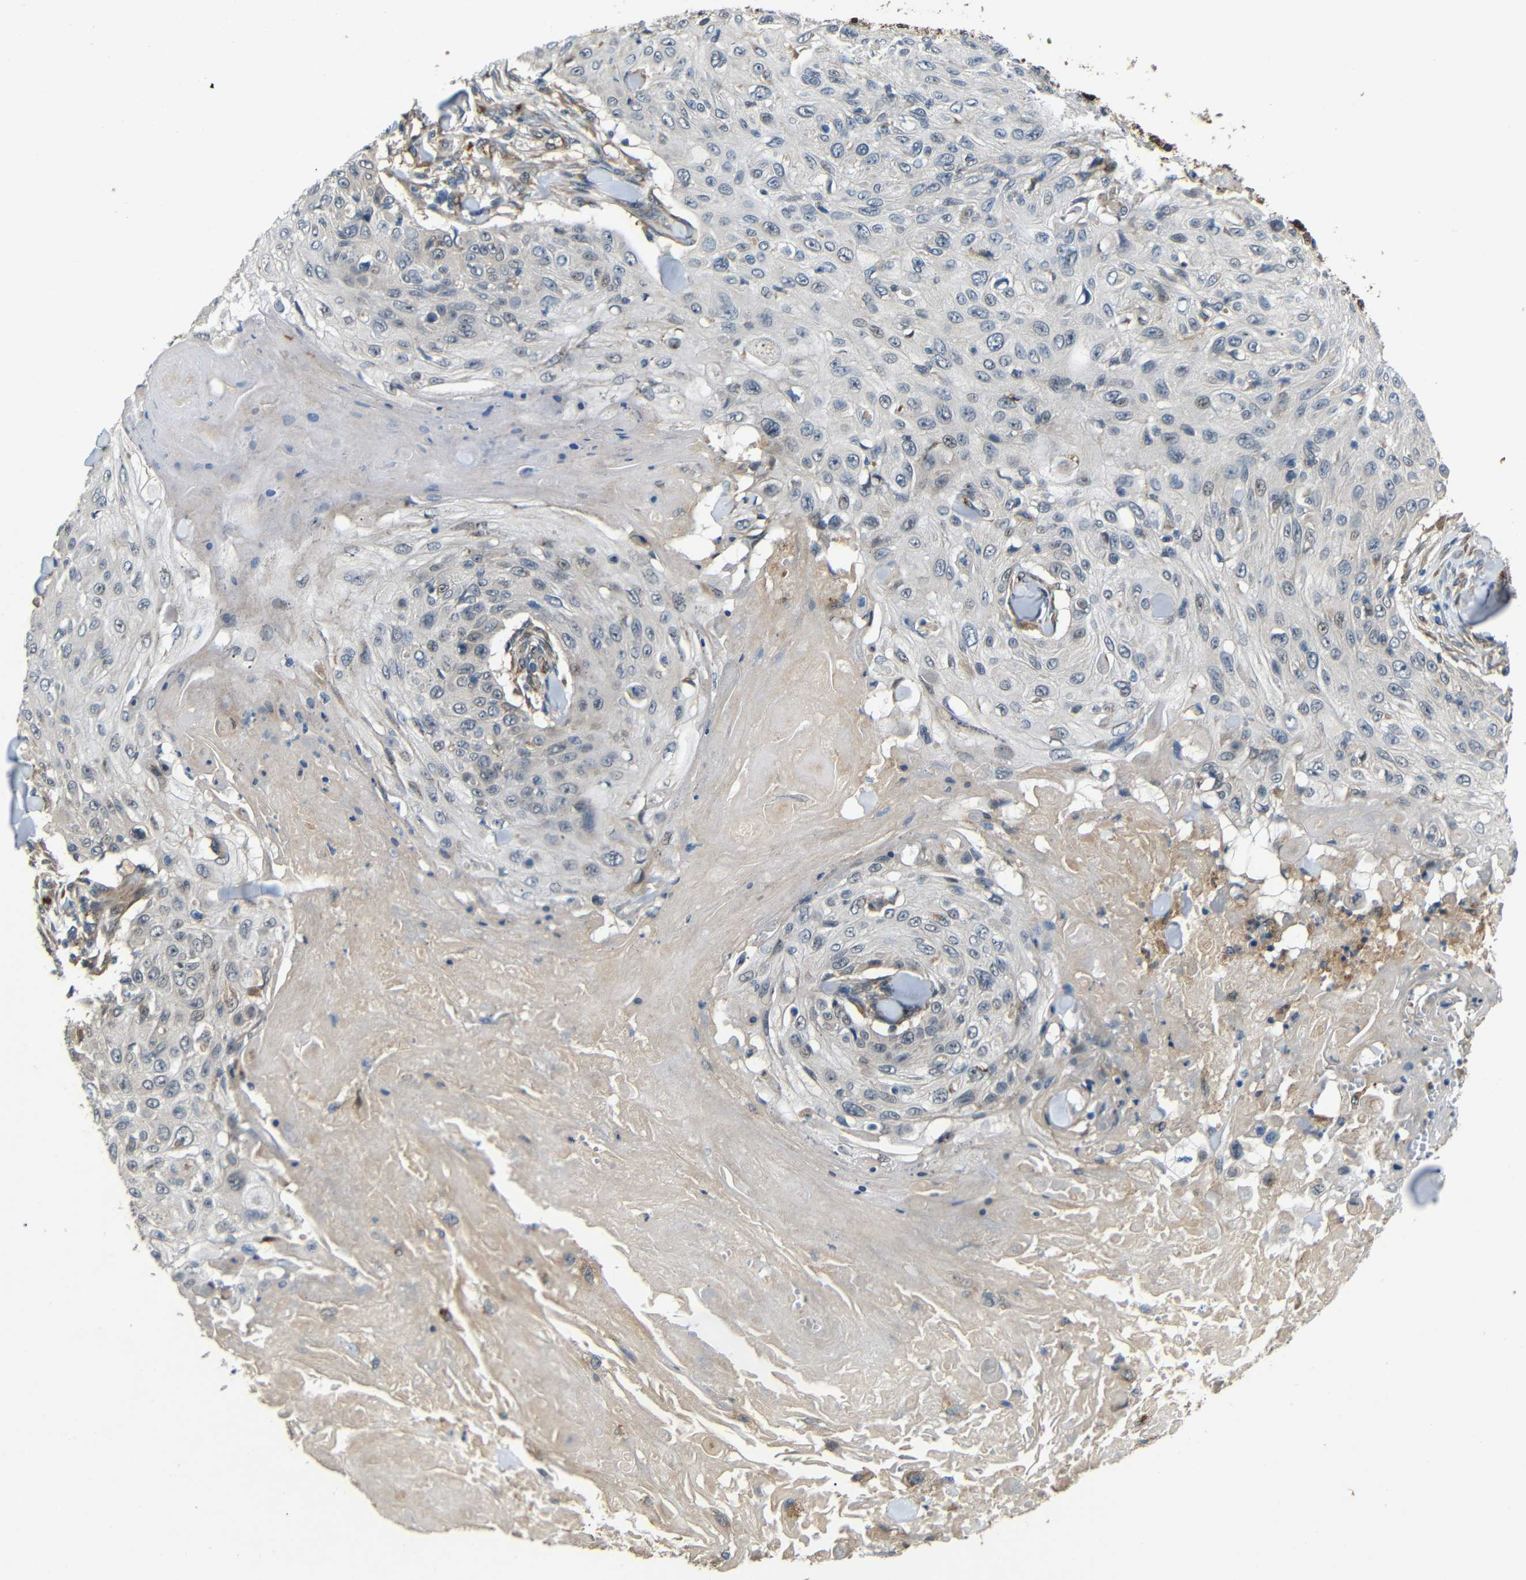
{"staining": {"intensity": "weak", "quantity": "<25%", "location": "cytoplasmic/membranous"}, "tissue": "skin cancer", "cell_type": "Tumor cells", "image_type": "cancer", "snomed": [{"axis": "morphology", "description": "Squamous cell carcinoma, NOS"}, {"axis": "topography", "description": "Skin"}], "caption": "The immunohistochemistry image has no significant positivity in tumor cells of skin cancer (squamous cell carcinoma) tissue.", "gene": "ATP7A", "patient": {"sex": "male", "age": 86}}